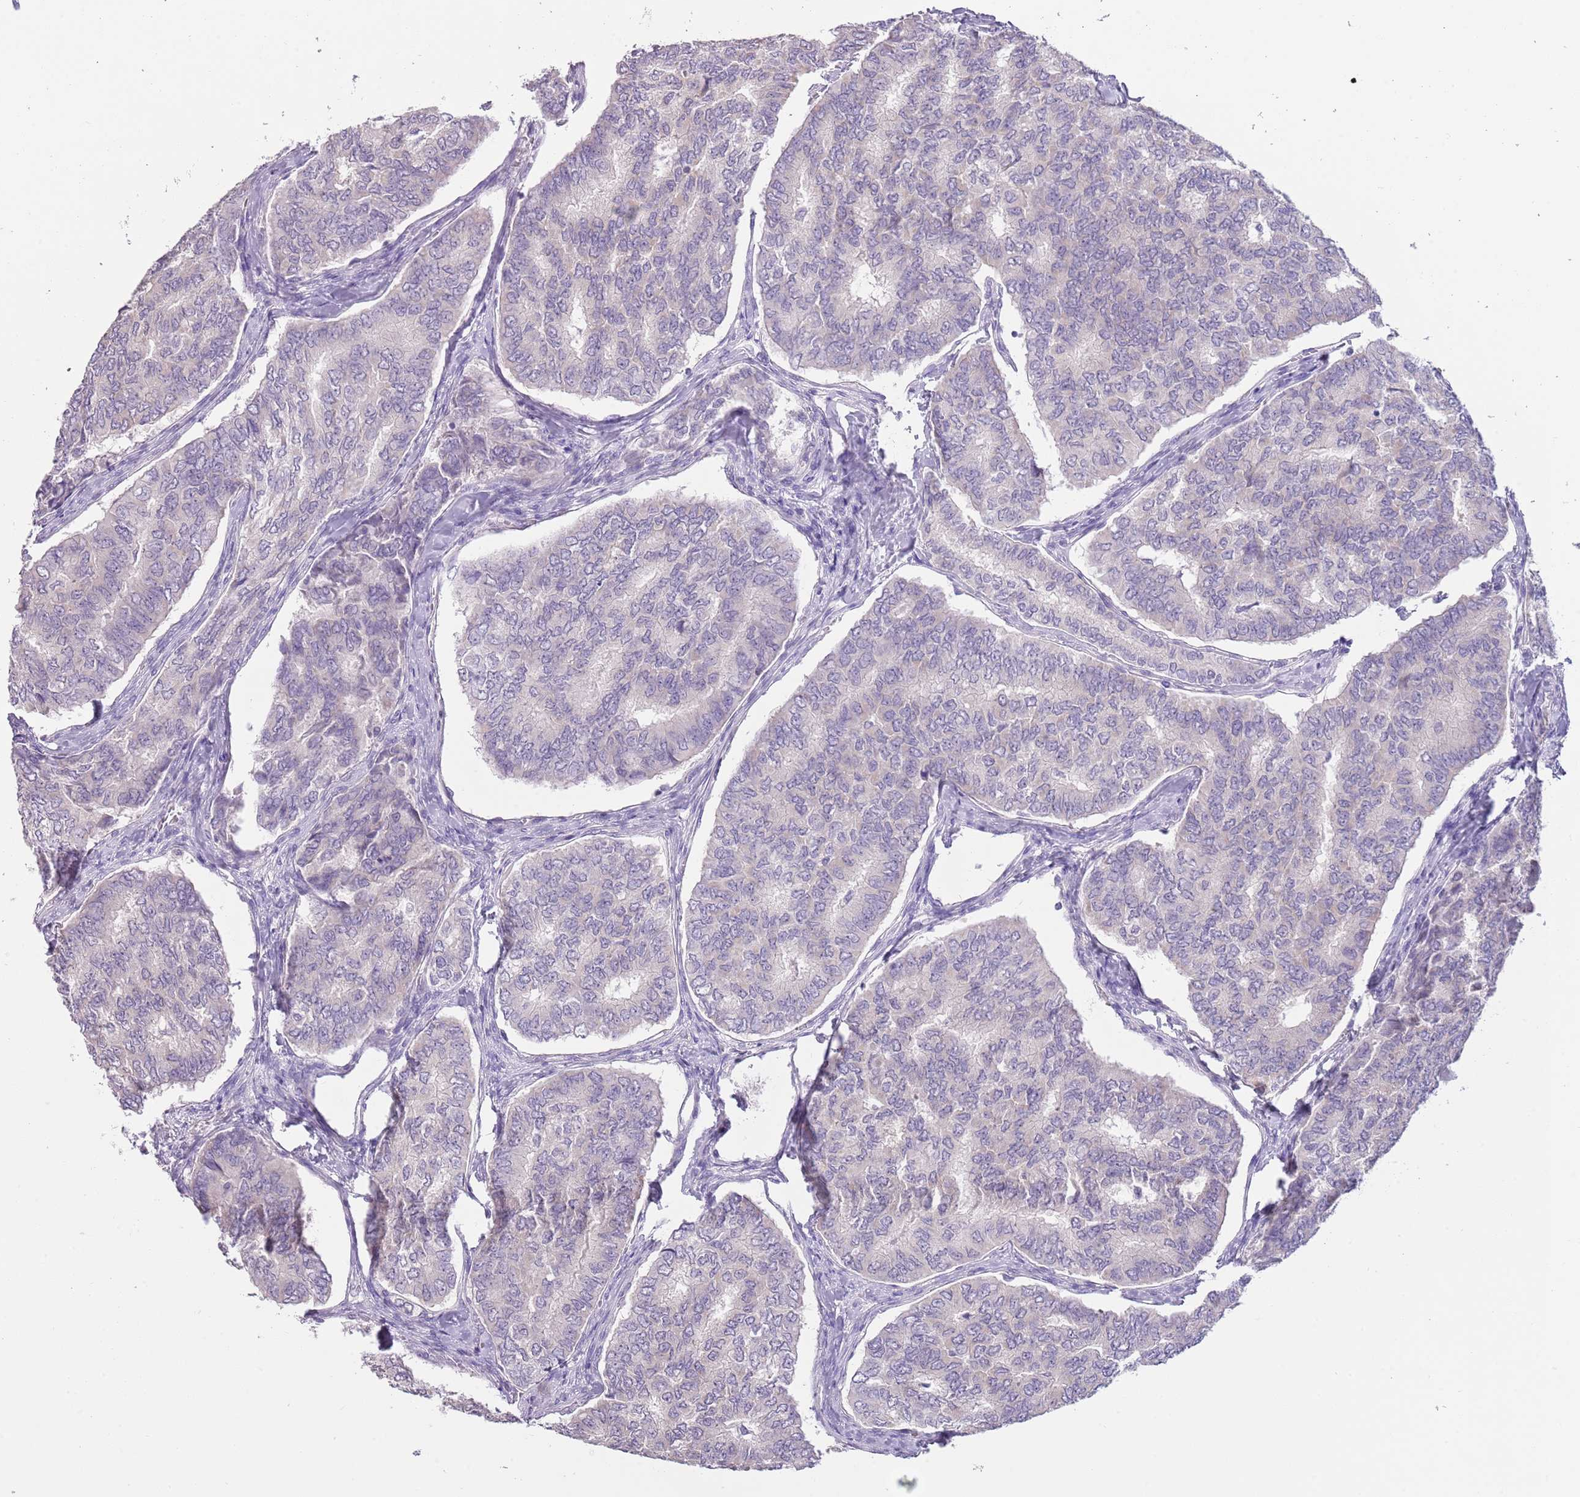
{"staining": {"intensity": "negative", "quantity": "none", "location": "none"}, "tissue": "thyroid cancer", "cell_type": "Tumor cells", "image_type": "cancer", "snomed": [{"axis": "morphology", "description": "Papillary adenocarcinoma, NOS"}, {"axis": "topography", "description": "Thyroid gland"}], "caption": "This is a histopathology image of immunohistochemistry (IHC) staining of thyroid cancer (papillary adenocarcinoma), which shows no staining in tumor cells.", "gene": "SLC35E3", "patient": {"sex": "female", "age": 35}}